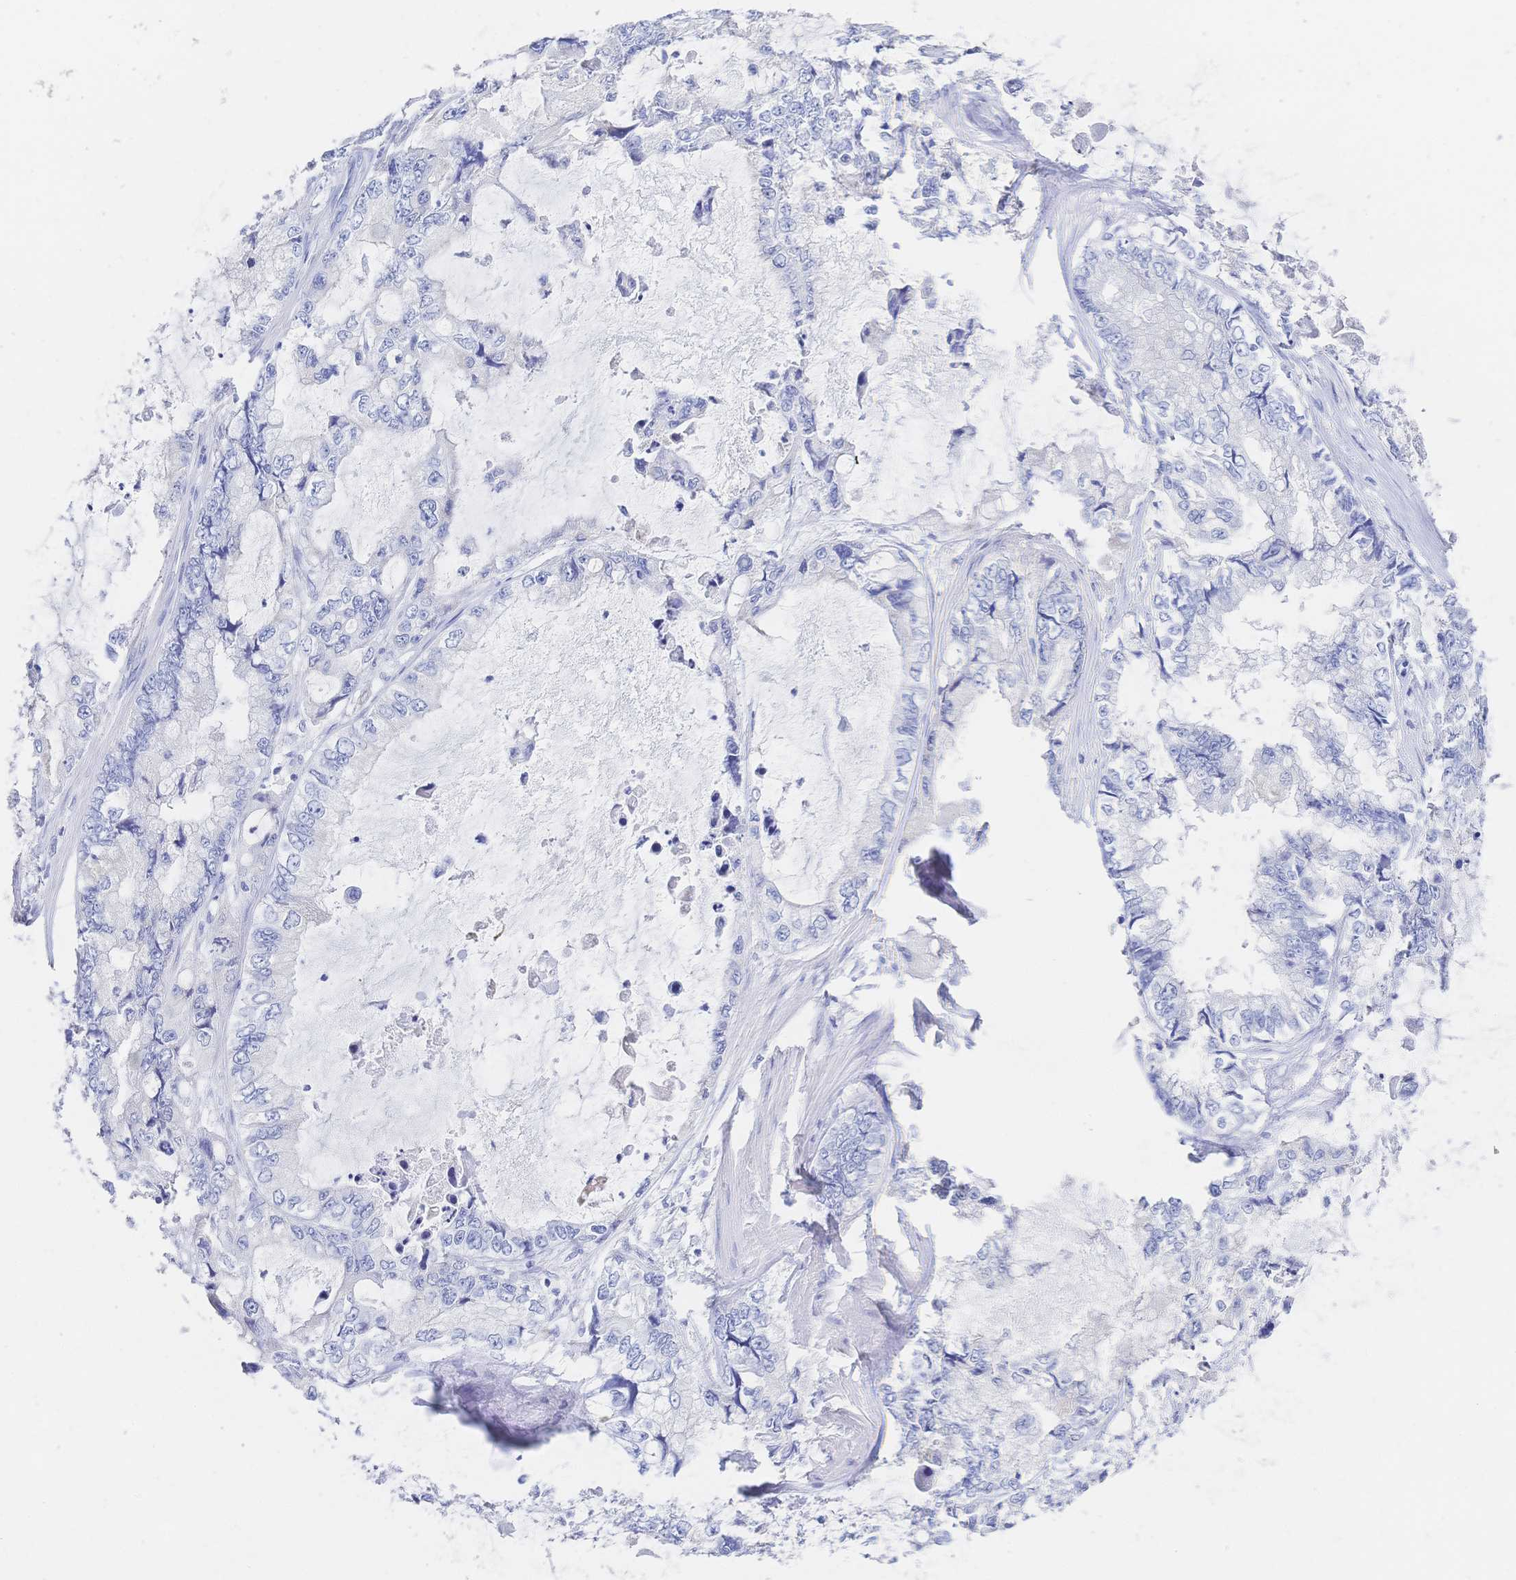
{"staining": {"intensity": "negative", "quantity": "none", "location": "none"}, "tissue": "stomach cancer", "cell_type": "Tumor cells", "image_type": "cancer", "snomed": [{"axis": "morphology", "description": "Adenocarcinoma, NOS"}, {"axis": "topography", "description": "Pancreas"}, {"axis": "topography", "description": "Stomach, upper"}, {"axis": "topography", "description": "Stomach"}], "caption": "Micrograph shows no significant protein staining in tumor cells of stomach cancer. (Brightfield microscopy of DAB (3,3'-diaminobenzidine) immunohistochemistry (IHC) at high magnification).", "gene": "RRM1", "patient": {"sex": "male", "age": 77}}